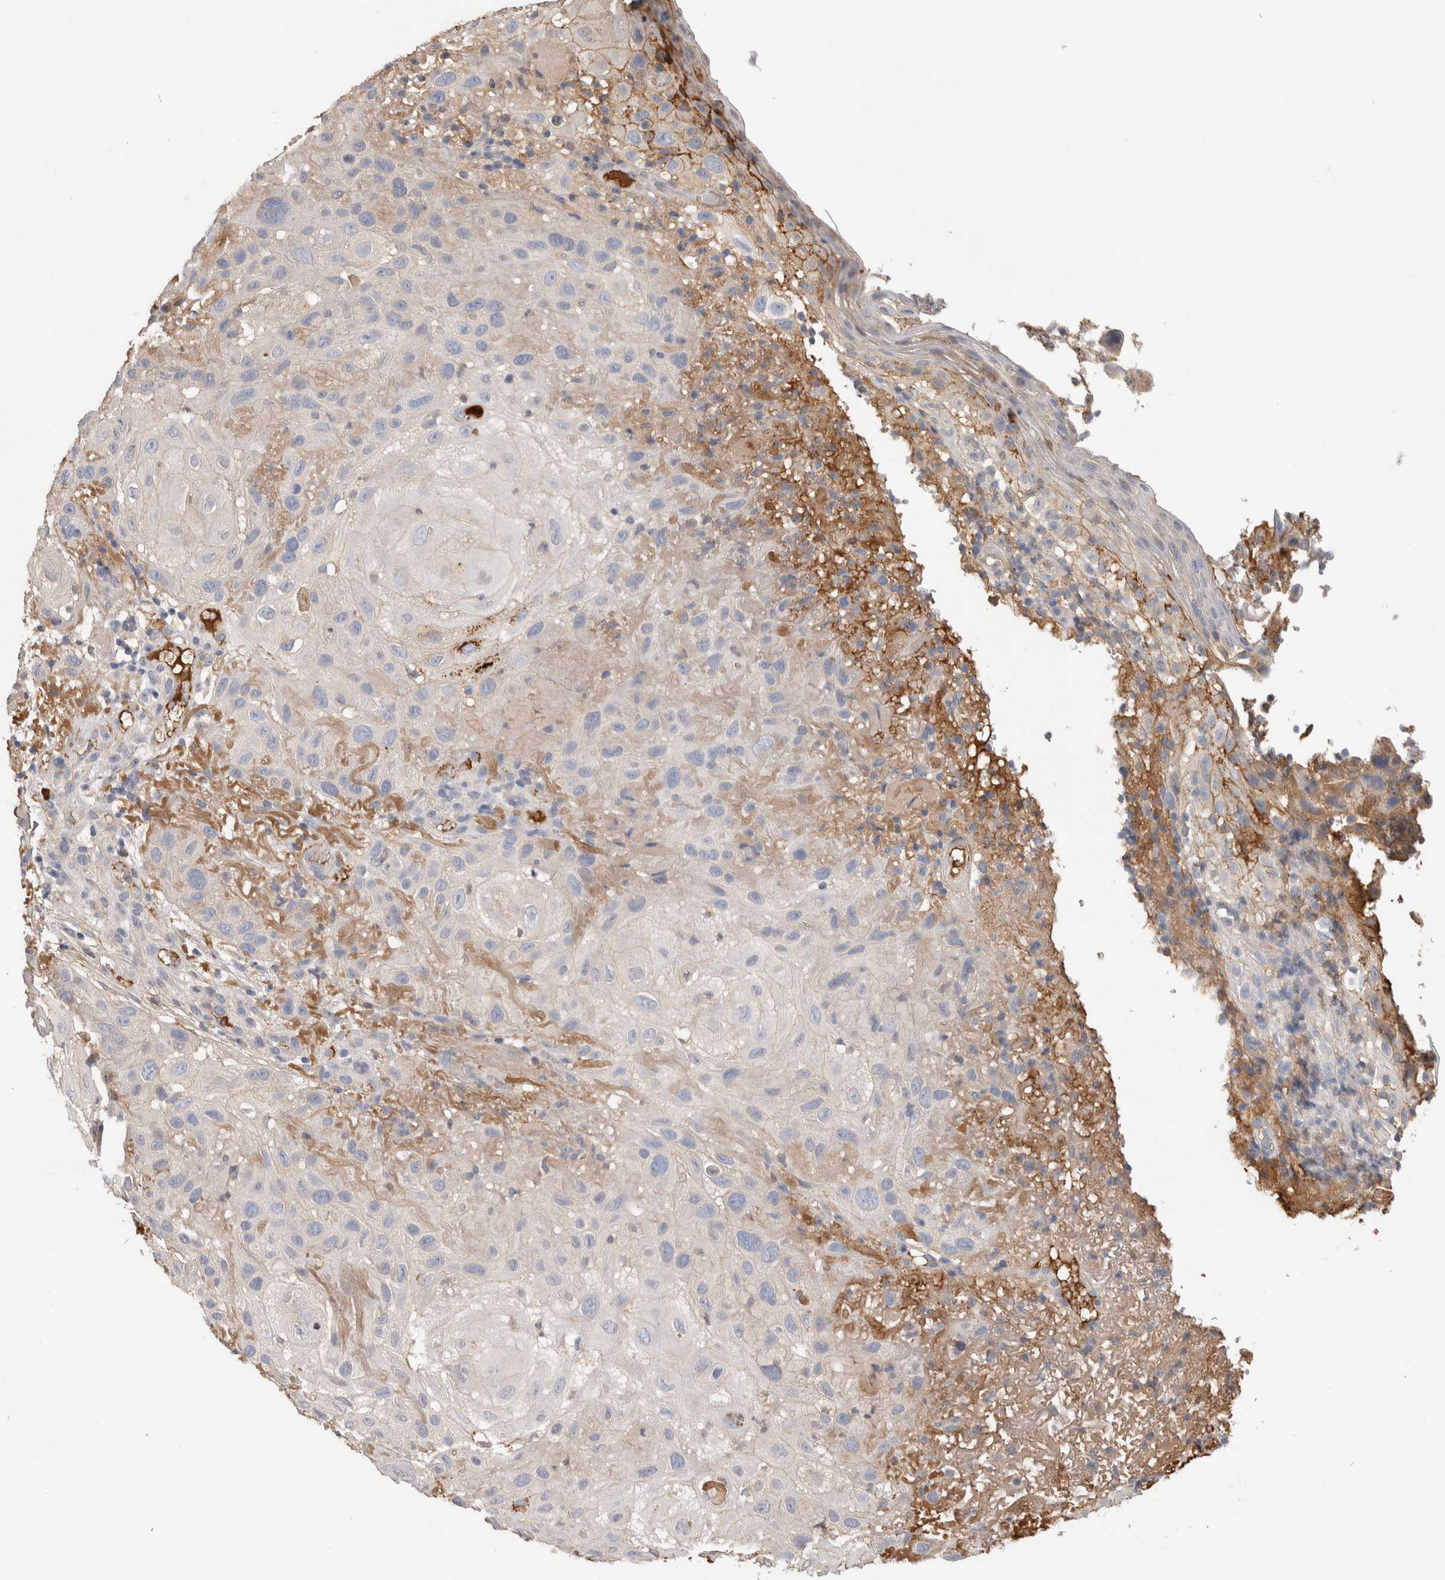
{"staining": {"intensity": "negative", "quantity": "none", "location": "none"}, "tissue": "skin cancer", "cell_type": "Tumor cells", "image_type": "cancer", "snomed": [{"axis": "morphology", "description": "Squamous cell carcinoma, NOS"}, {"axis": "topography", "description": "Skin"}], "caption": "This is an immunohistochemistry (IHC) micrograph of skin cancer (squamous cell carcinoma). There is no expression in tumor cells.", "gene": "PPP3CC", "patient": {"sex": "female", "age": 96}}